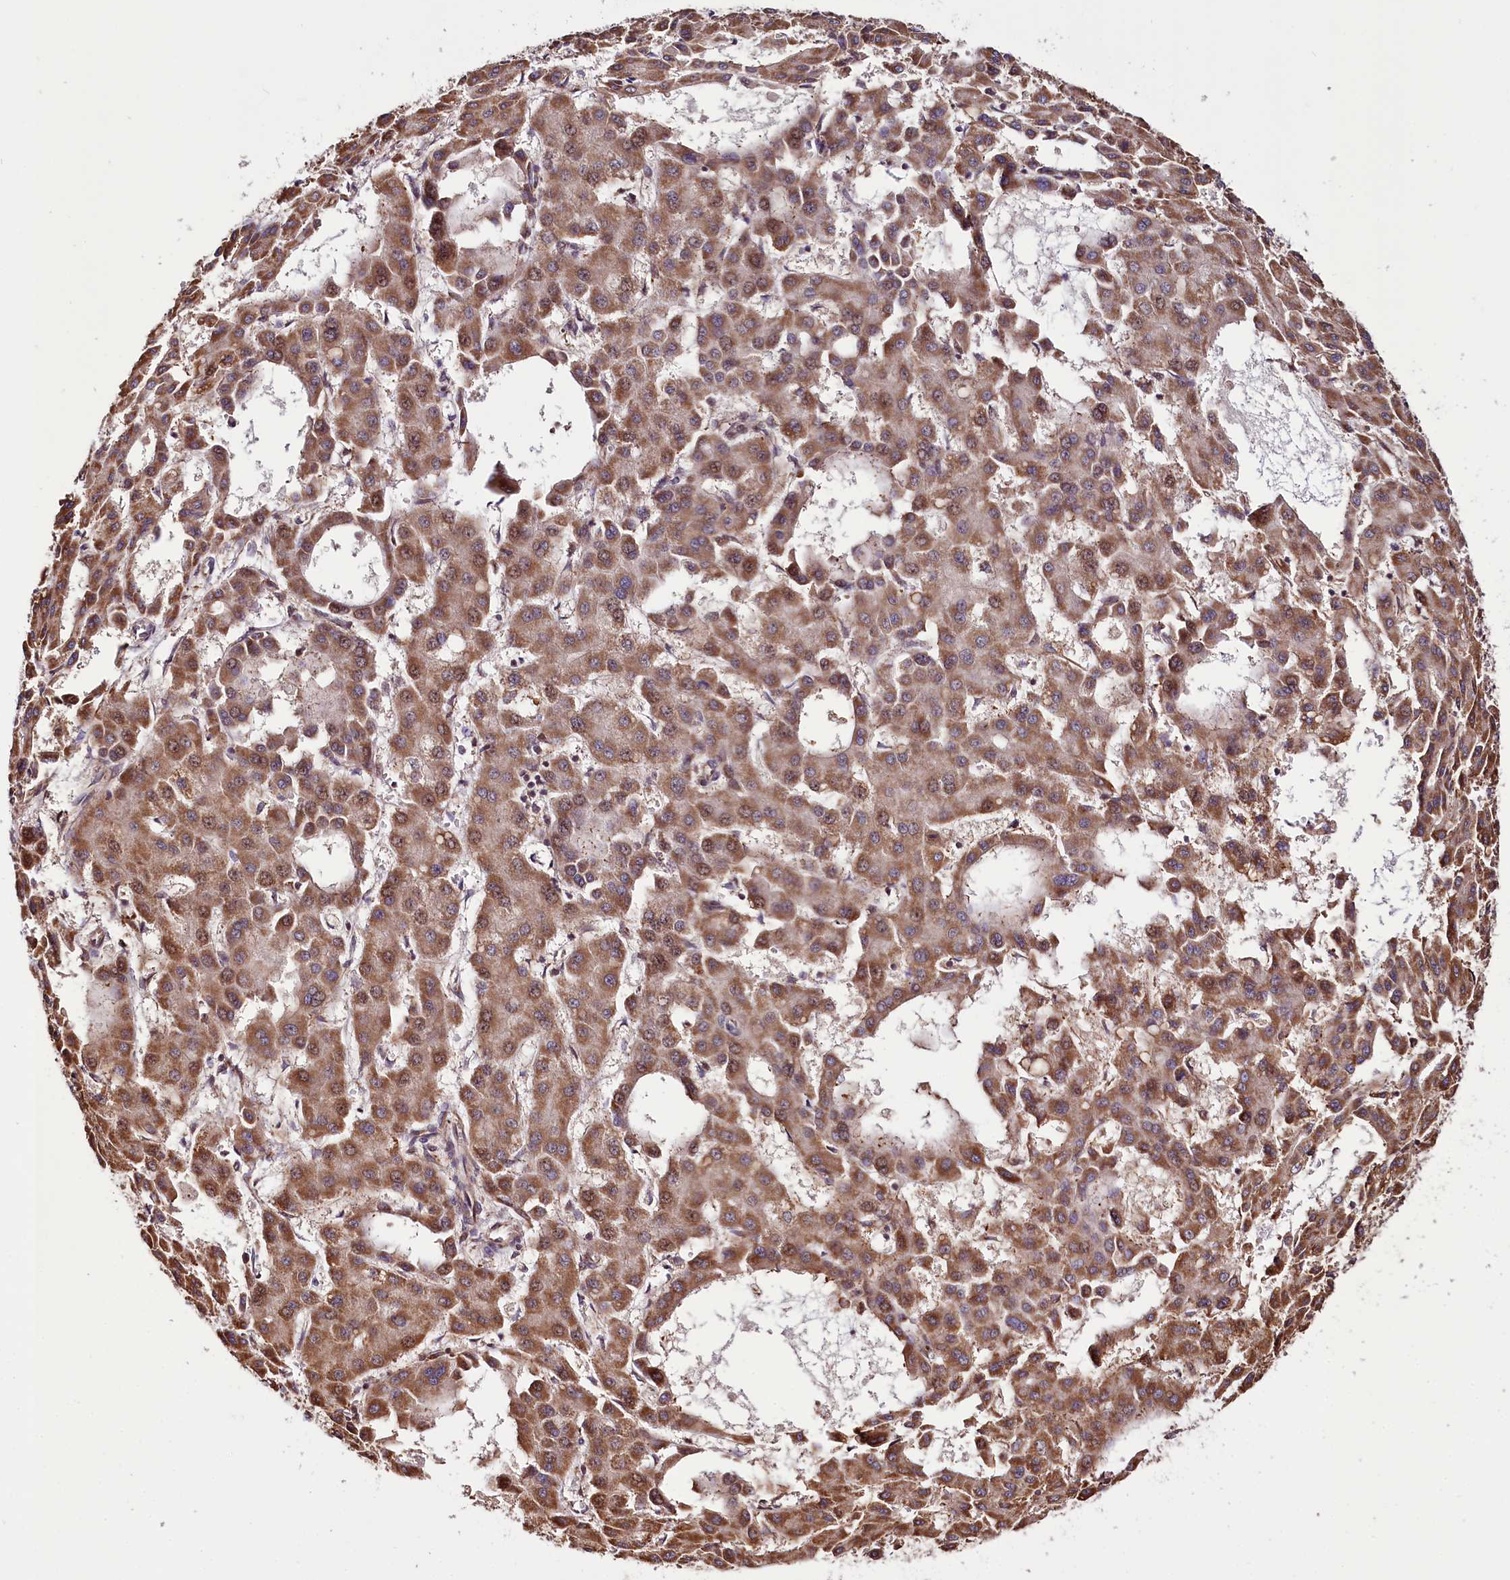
{"staining": {"intensity": "moderate", "quantity": ">75%", "location": "cytoplasmic/membranous"}, "tissue": "liver cancer", "cell_type": "Tumor cells", "image_type": "cancer", "snomed": [{"axis": "morphology", "description": "Carcinoma, Hepatocellular, NOS"}, {"axis": "topography", "description": "Liver"}], "caption": "IHC micrograph of neoplastic tissue: hepatocellular carcinoma (liver) stained using immunohistochemistry (IHC) reveals medium levels of moderate protein expression localized specifically in the cytoplasmic/membranous of tumor cells, appearing as a cytoplasmic/membranous brown color.", "gene": "ST7", "patient": {"sex": "male", "age": 47}}